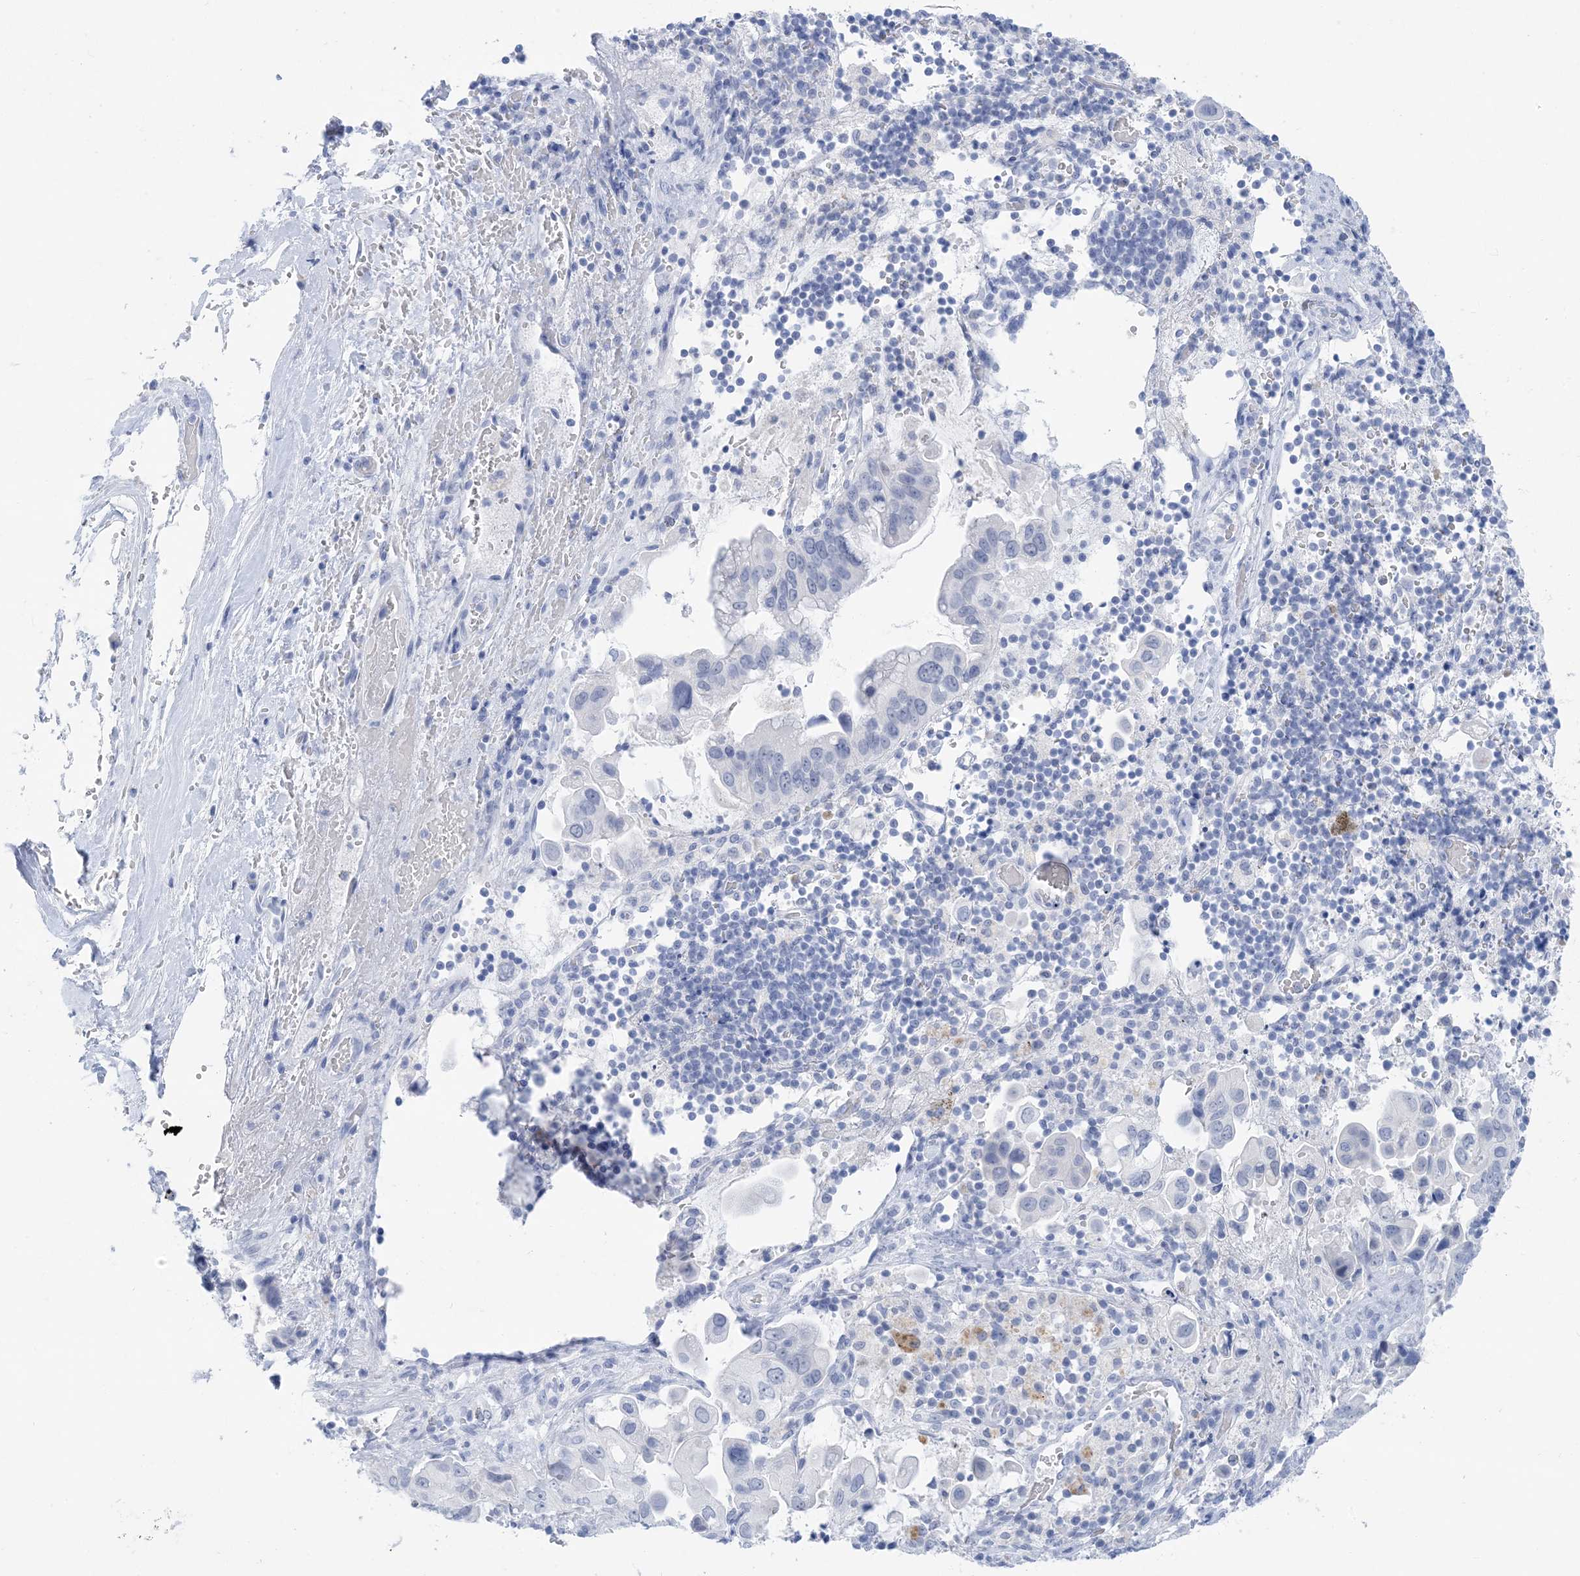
{"staining": {"intensity": "negative", "quantity": "none", "location": "none"}, "tissue": "pancreatic cancer", "cell_type": "Tumor cells", "image_type": "cancer", "snomed": [{"axis": "morphology", "description": "Inflammation, NOS"}, {"axis": "morphology", "description": "Adenocarcinoma, NOS"}, {"axis": "topography", "description": "Pancreas"}], "caption": "High power microscopy image of an immunohistochemistry (IHC) micrograph of pancreatic cancer (adenocarcinoma), revealing no significant staining in tumor cells. (DAB (3,3'-diaminobenzidine) IHC visualized using brightfield microscopy, high magnification).", "gene": "SH3YL1", "patient": {"sex": "female", "age": 56}}